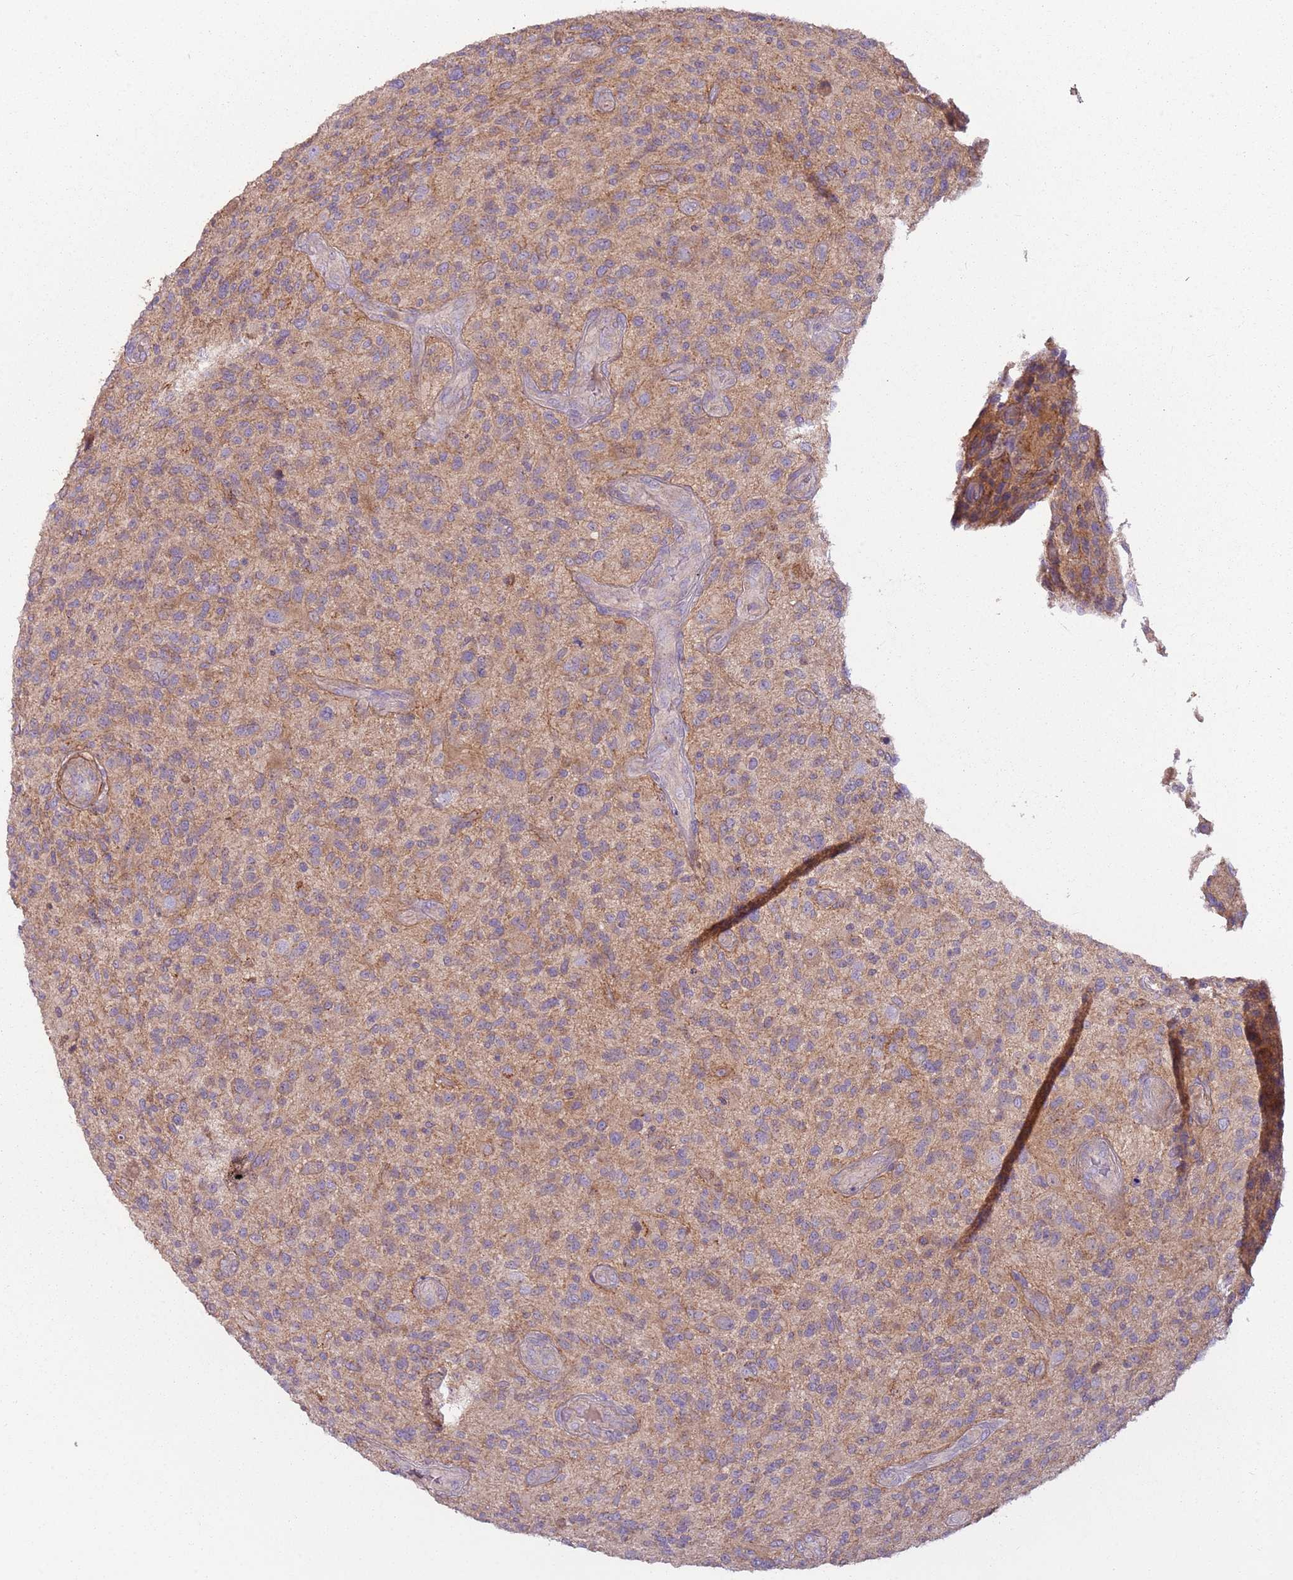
{"staining": {"intensity": "weak", "quantity": "<25%", "location": "cytoplasmic/membranous"}, "tissue": "glioma", "cell_type": "Tumor cells", "image_type": "cancer", "snomed": [{"axis": "morphology", "description": "Glioma, malignant, High grade"}, {"axis": "topography", "description": "Brain"}], "caption": "Immunohistochemical staining of glioma reveals no significant positivity in tumor cells. (Immunohistochemistry (ihc), brightfield microscopy, high magnification).", "gene": "DTD2", "patient": {"sex": "male", "age": 47}}